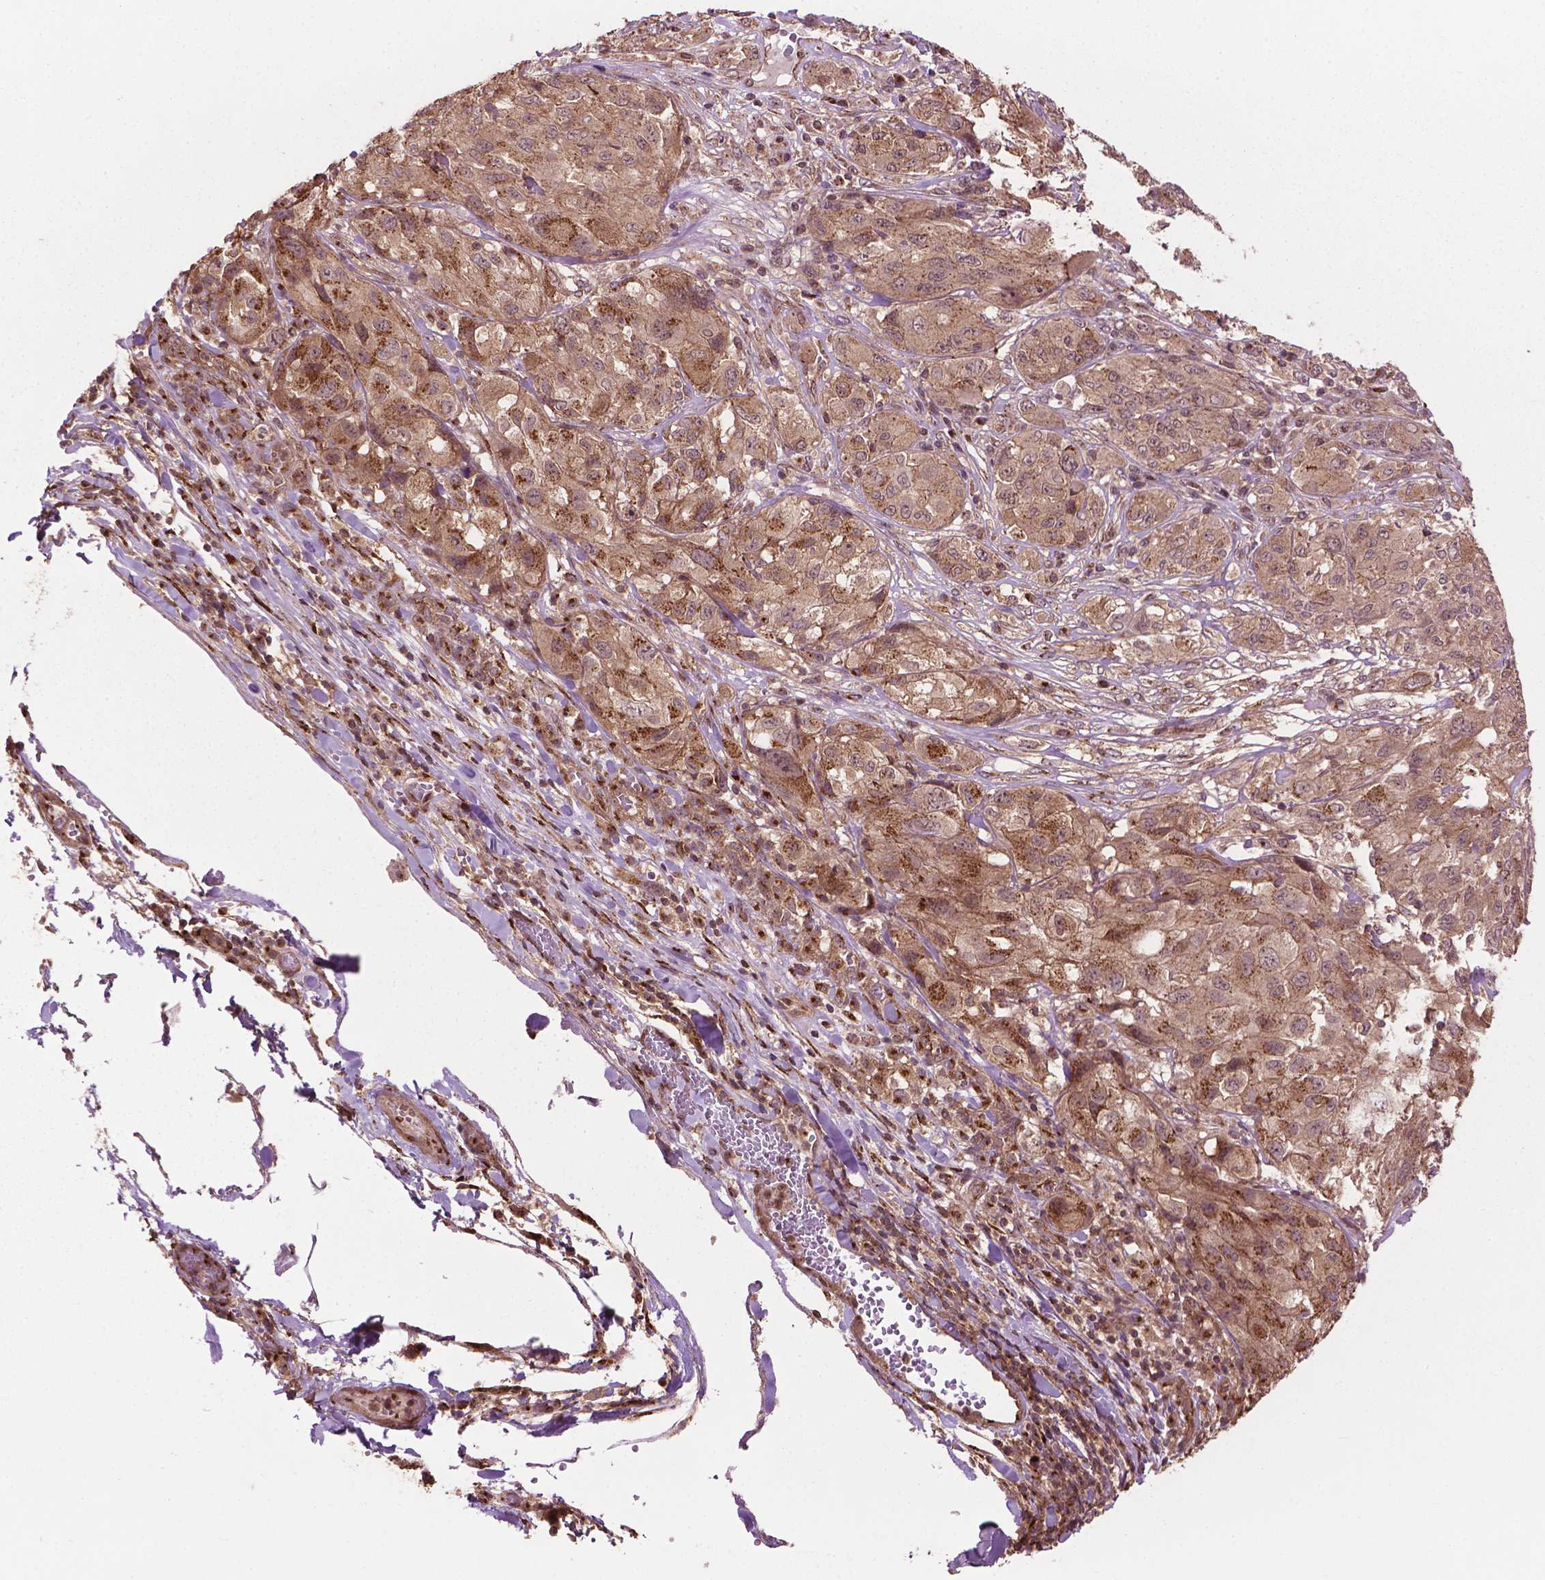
{"staining": {"intensity": "moderate", "quantity": ">75%", "location": "cytoplasmic/membranous"}, "tissue": "melanoma", "cell_type": "Tumor cells", "image_type": "cancer", "snomed": [{"axis": "morphology", "description": "Malignant melanoma, NOS"}, {"axis": "topography", "description": "Skin"}], "caption": "Human malignant melanoma stained with a protein marker displays moderate staining in tumor cells.", "gene": "PPP1CB", "patient": {"sex": "female", "age": 91}}